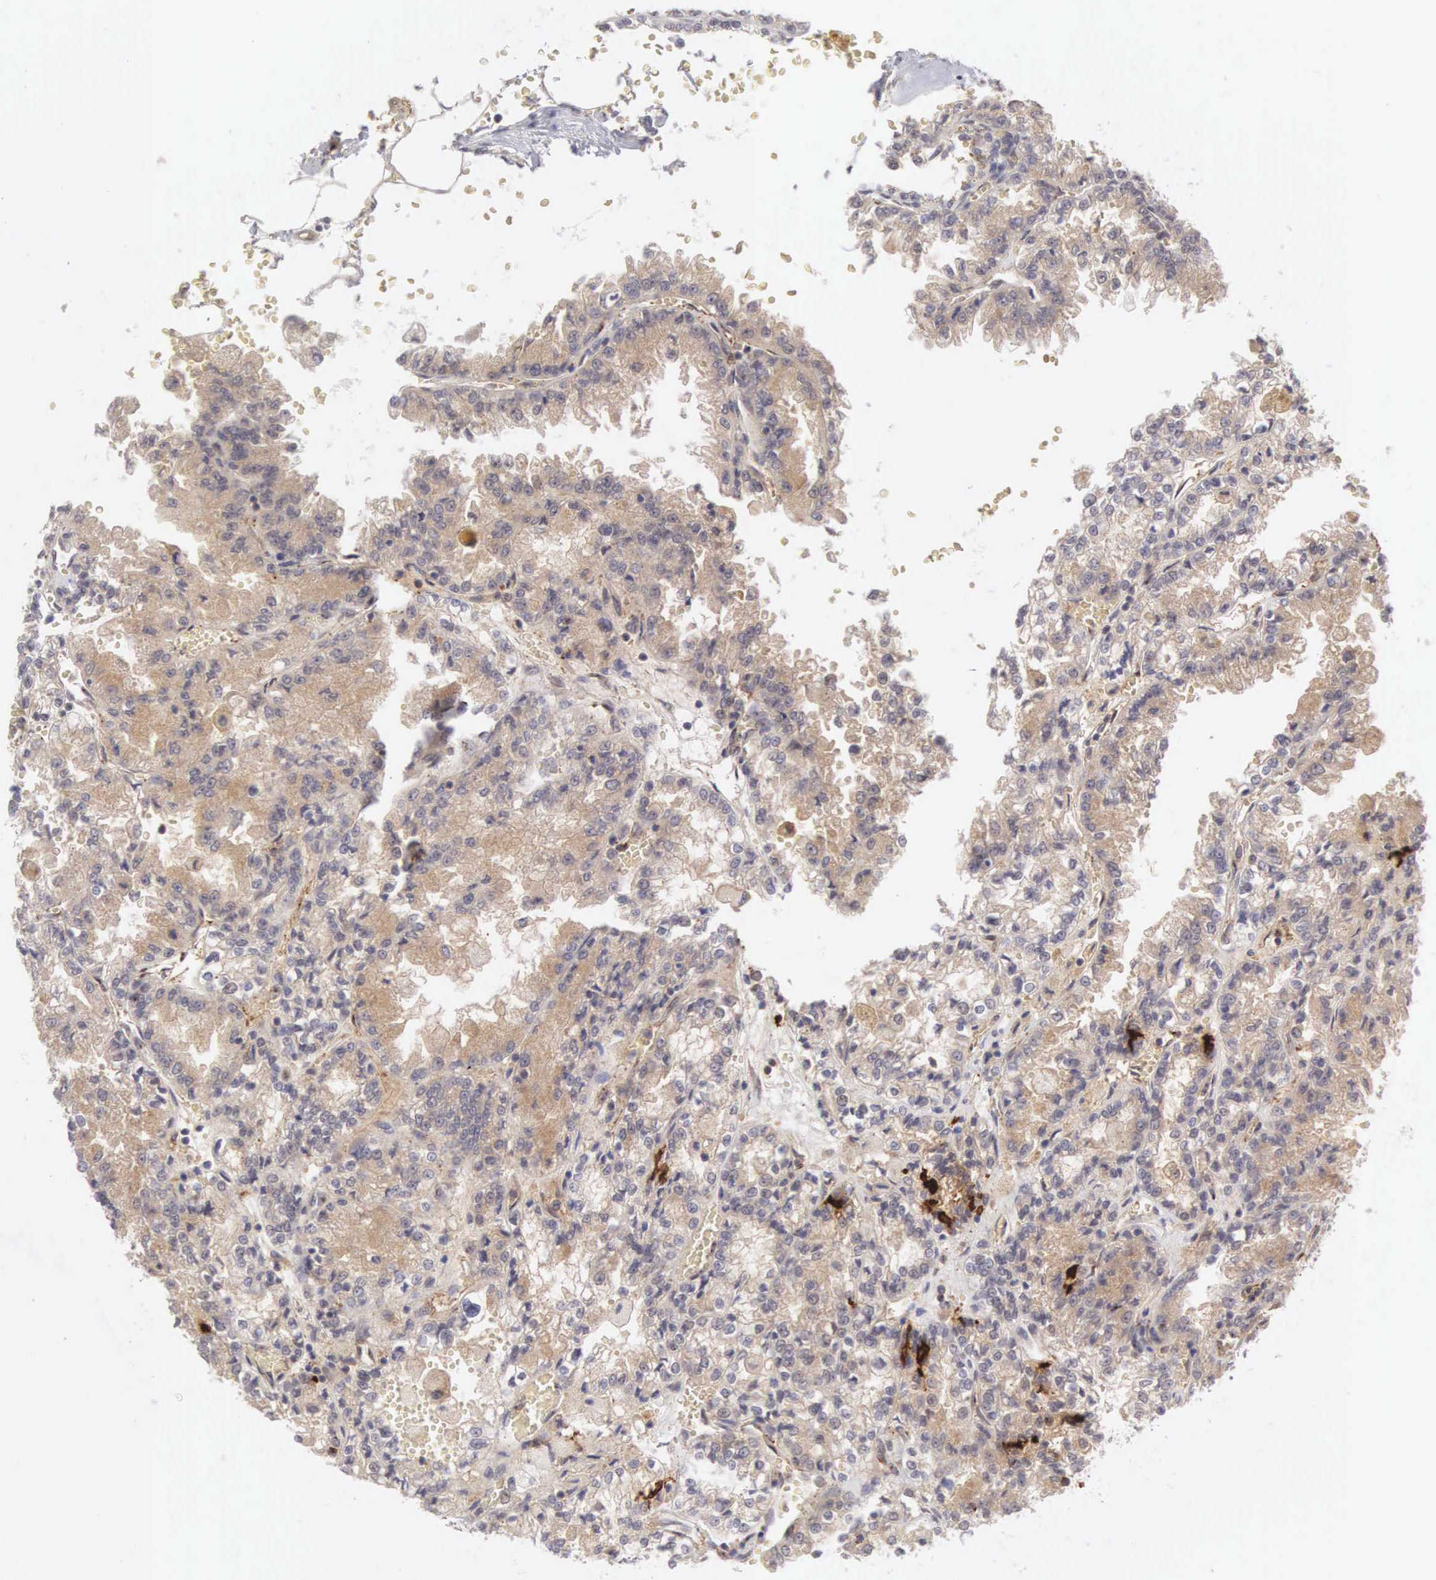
{"staining": {"intensity": "weak", "quantity": "25%-75%", "location": "cytoplasmic/membranous"}, "tissue": "renal cancer", "cell_type": "Tumor cells", "image_type": "cancer", "snomed": [{"axis": "morphology", "description": "Adenocarcinoma, NOS"}, {"axis": "topography", "description": "Kidney"}], "caption": "The photomicrograph demonstrates immunohistochemical staining of renal adenocarcinoma. There is weak cytoplasmic/membranous positivity is seen in approximately 25%-75% of tumor cells.", "gene": "CD1A", "patient": {"sex": "female", "age": 56}}